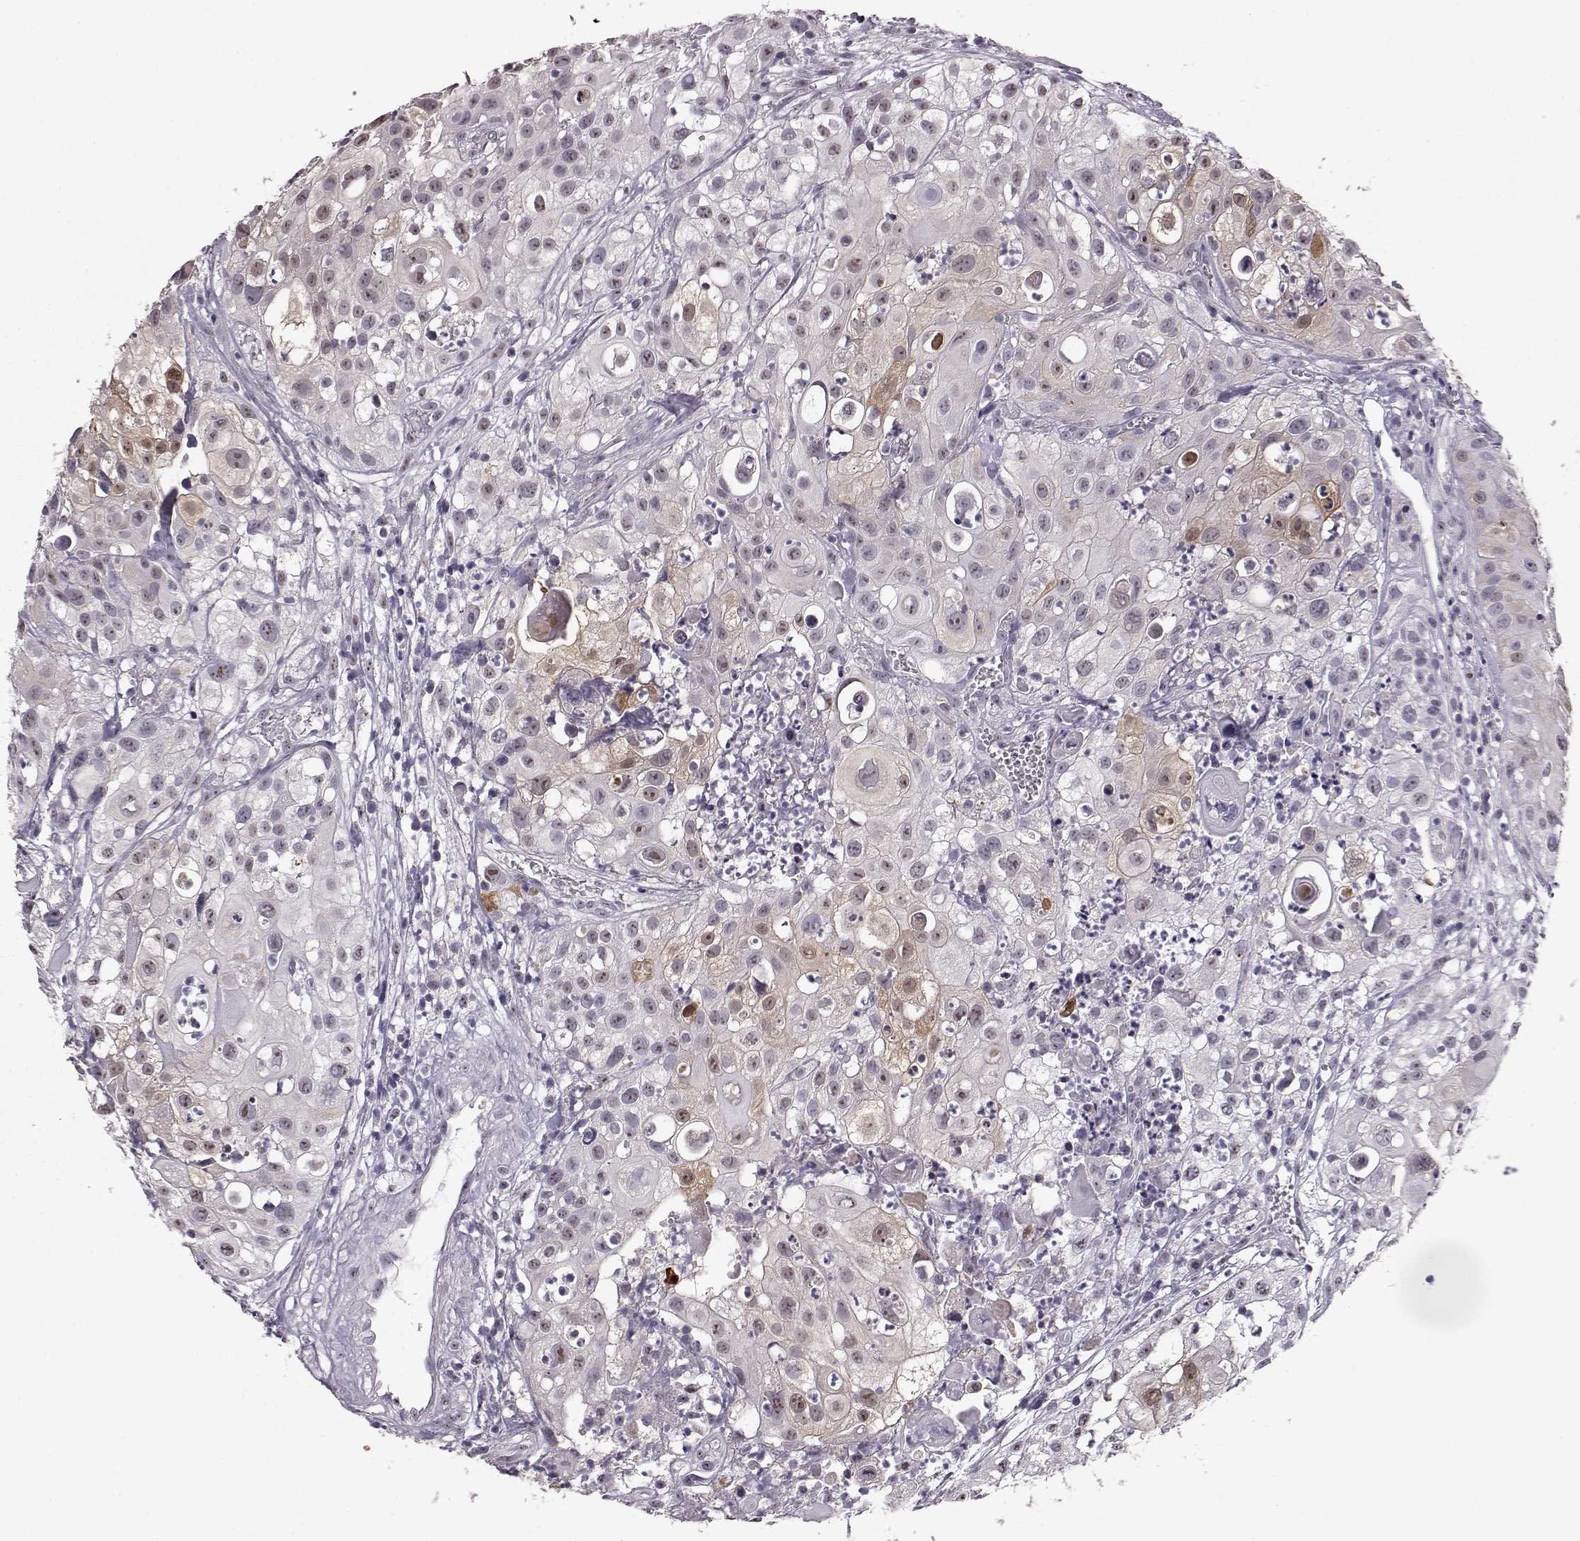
{"staining": {"intensity": "moderate", "quantity": "25%-75%", "location": "cytoplasmic/membranous"}, "tissue": "urothelial cancer", "cell_type": "Tumor cells", "image_type": "cancer", "snomed": [{"axis": "morphology", "description": "Urothelial carcinoma, High grade"}, {"axis": "topography", "description": "Urinary bladder"}], "caption": "Urothelial cancer stained for a protein (brown) exhibits moderate cytoplasmic/membranous positive expression in about 25%-75% of tumor cells.", "gene": "ALDH3A1", "patient": {"sex": "female", "age": 79}}